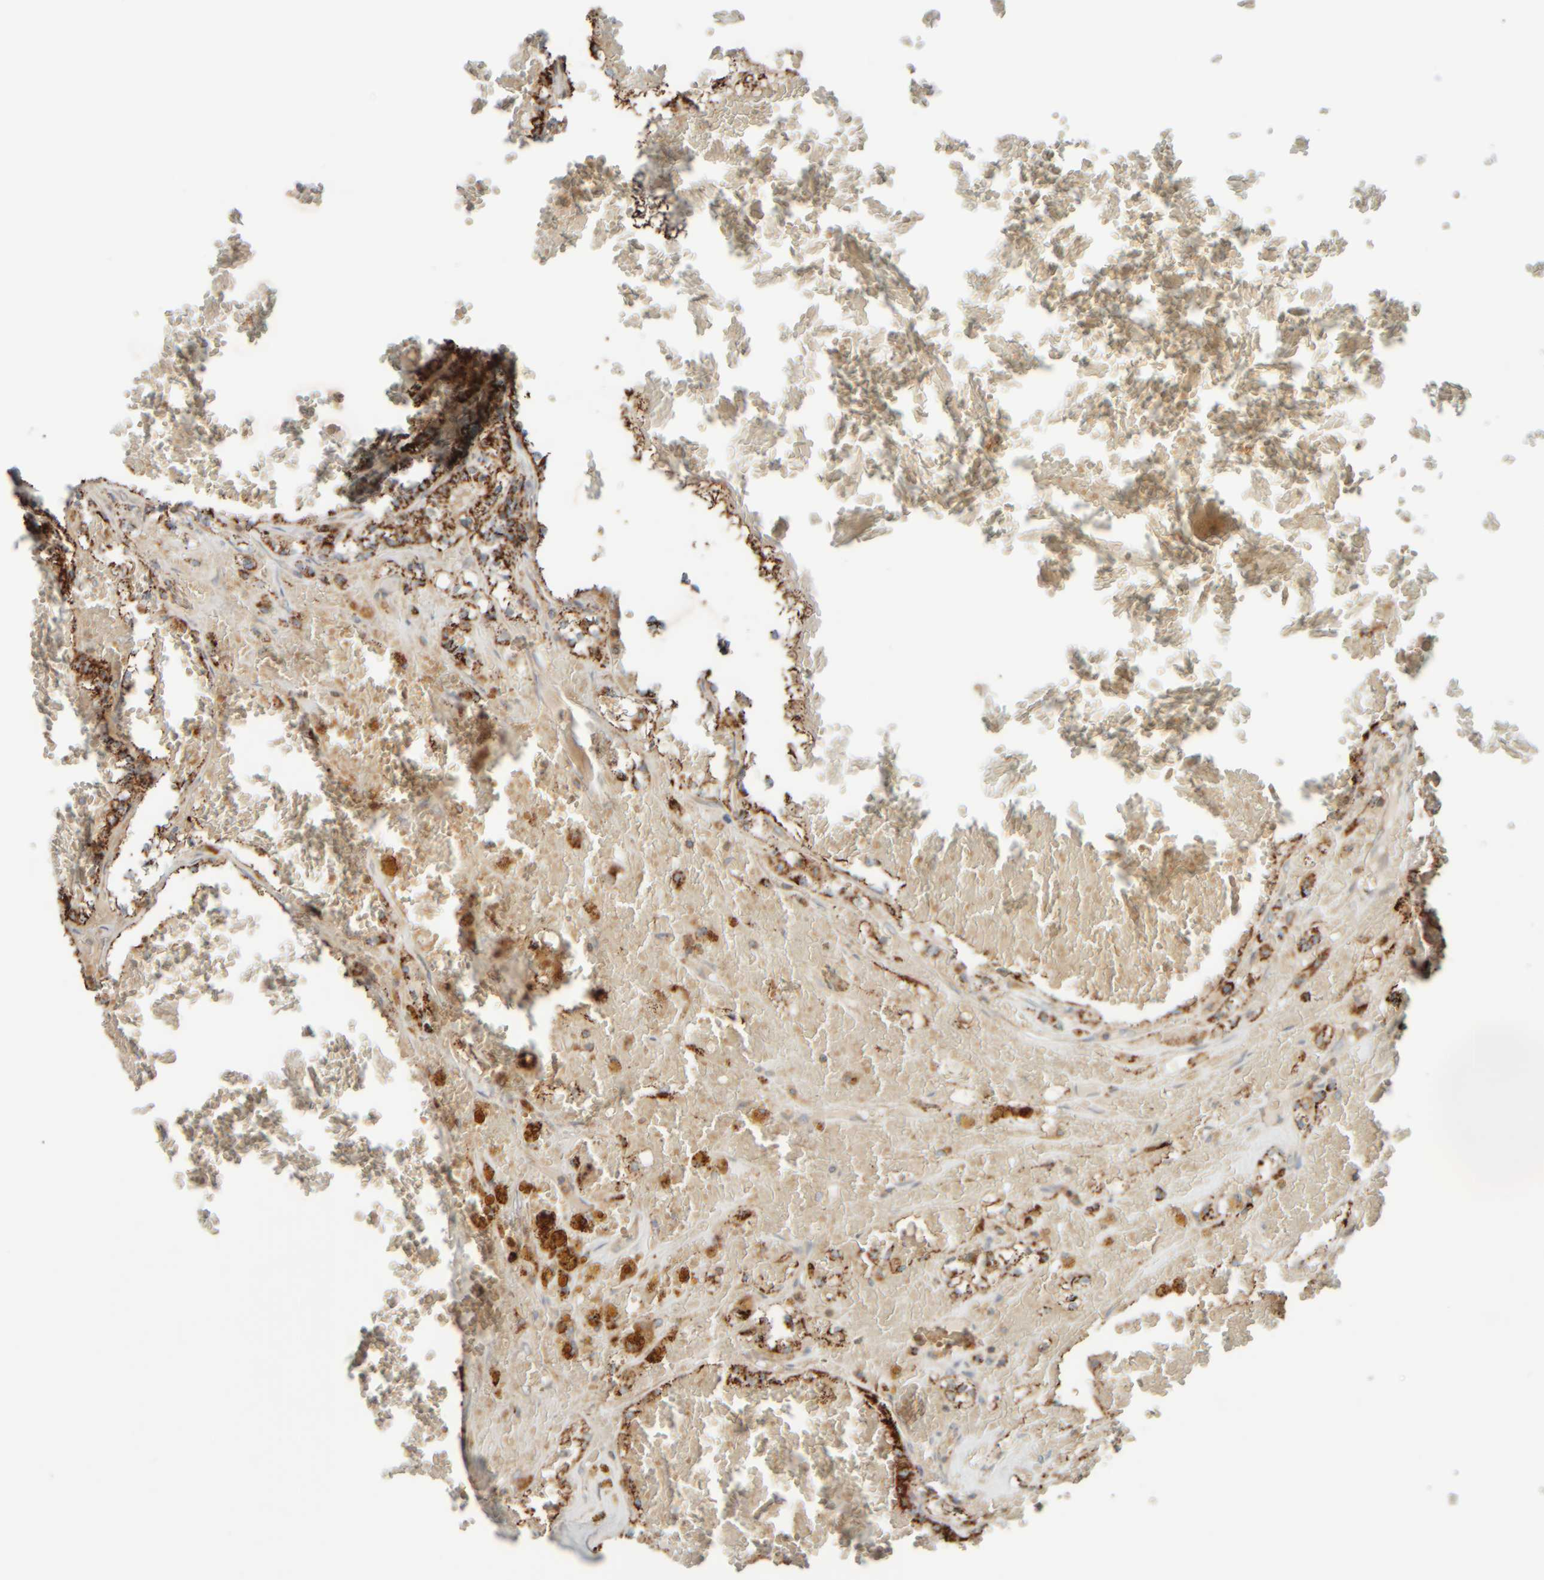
{"staining": {"intensity": "strong", "quantity": ">75%", "location": "cytoplasmic/membranous"}, "tissue": "renal cancer", "cell_type": "Tumor cells", "image_type": "cancer", "snomed": [{"axis": "morphology", "description": "Adenocarcinoma, NOS"}, {"axis": "topography", "description": "Kidney"}], "caption": "Human renal cancer (adenocarcinoma) stained with a brown dye exhibits strong cytoplasmic/membranous positive expression in approximately >75% of tumor cells.", "gene": "SPAG5", "patient": {"sex": "female", "age": 56}}